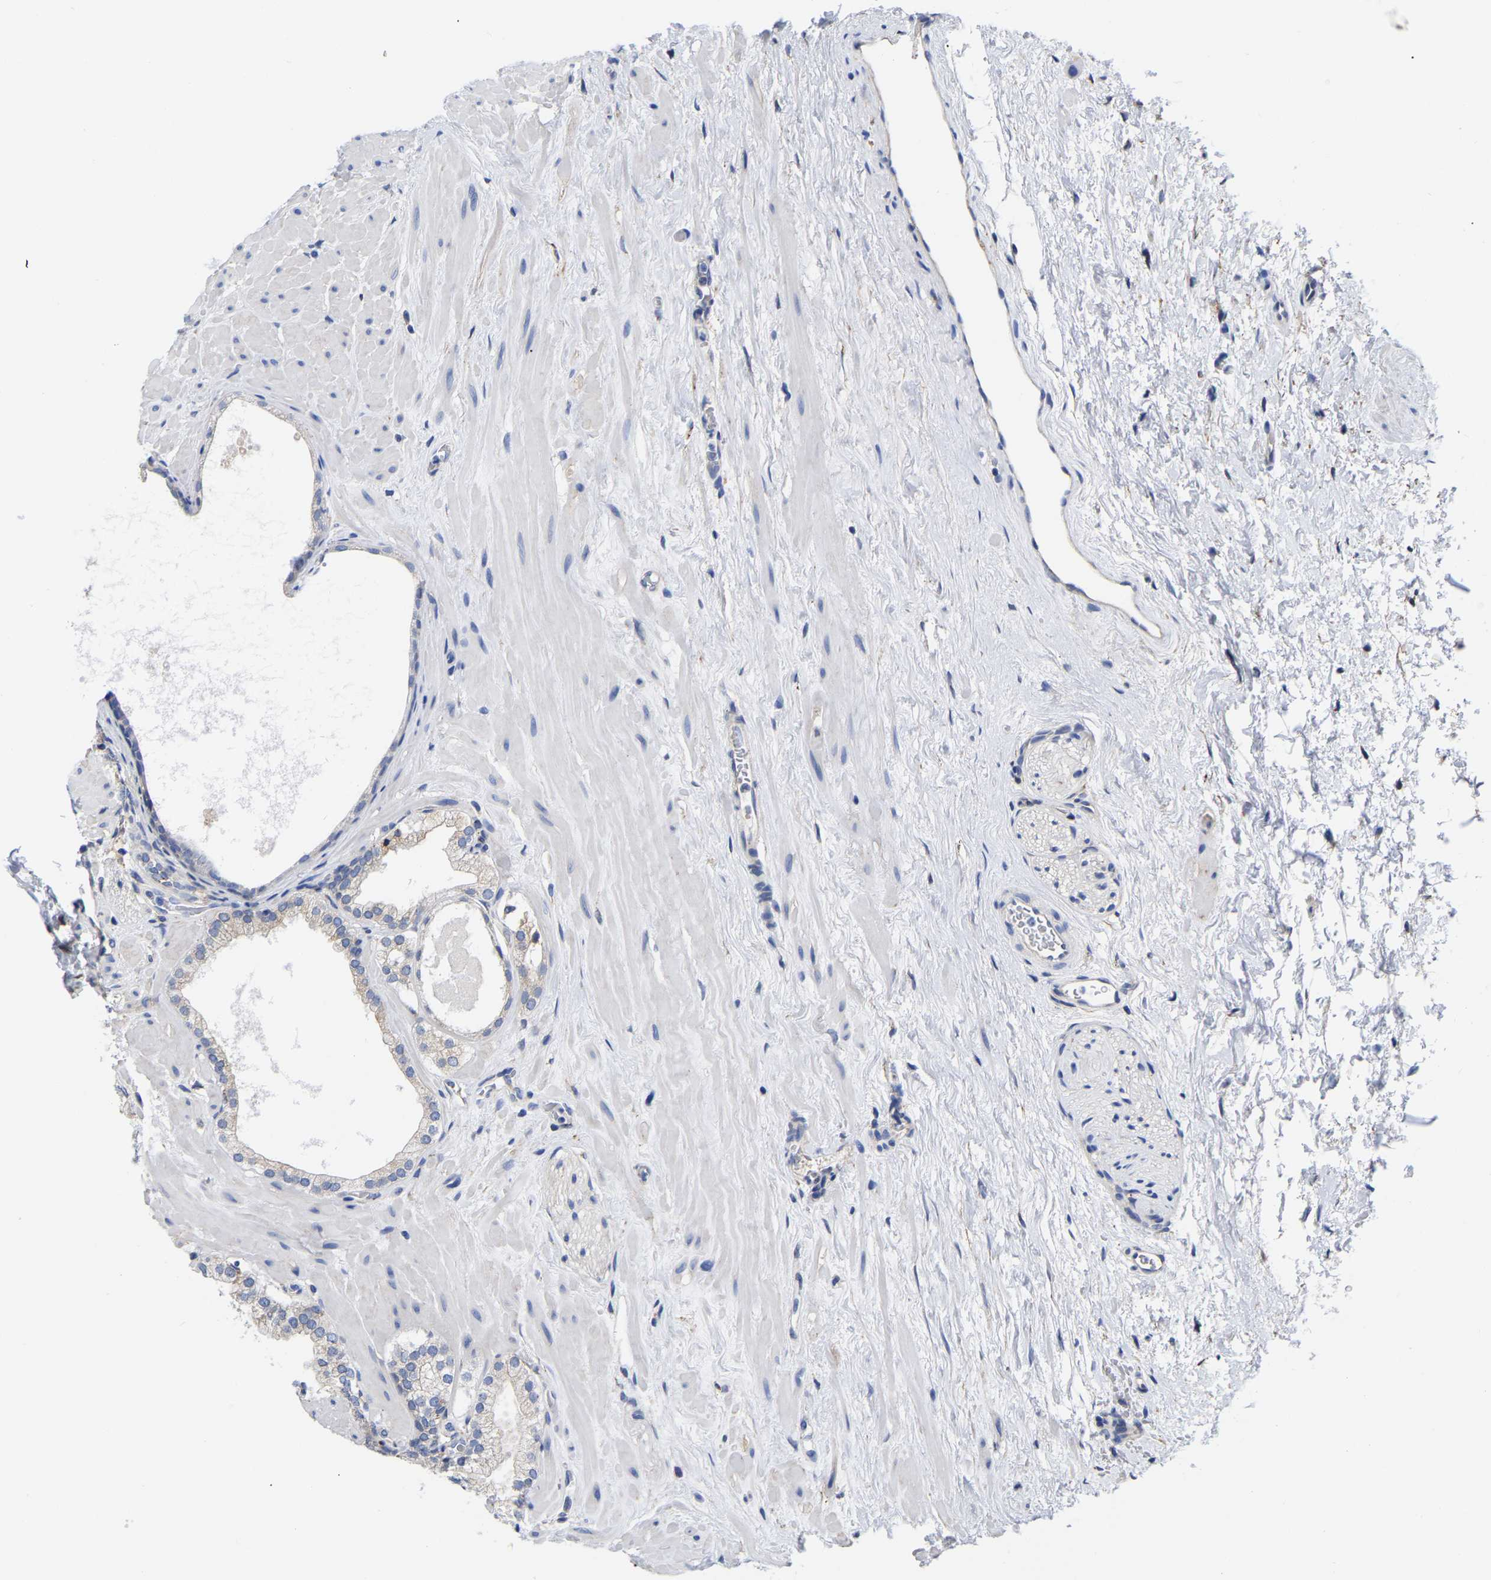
{"staining": {"intensity": "weak", "quantity": "25%-75%", "location": "cytoplasmic/membranous"}, "tissue": "prostate", "cell_type": "Glandular cells", "image_type": "normal", "snomed": [{"axis": "morphology", "description": "Normal tissue, NOS"}, {"axis": "morphology", "description": "Urothelial carcinoma, Low grade"}, {"axis": "topography", "description": "Urinary bladder"}, {"axis": "topography", "description": "Prostate"}], "caption": "Prostate stained for a protein (brown) displays weak cytoplasmic/membranous positive positivity in about 25%-75% of glandular cells.", "gene": "CFAP298", "patient": {"sex": "male", "age": 60}}